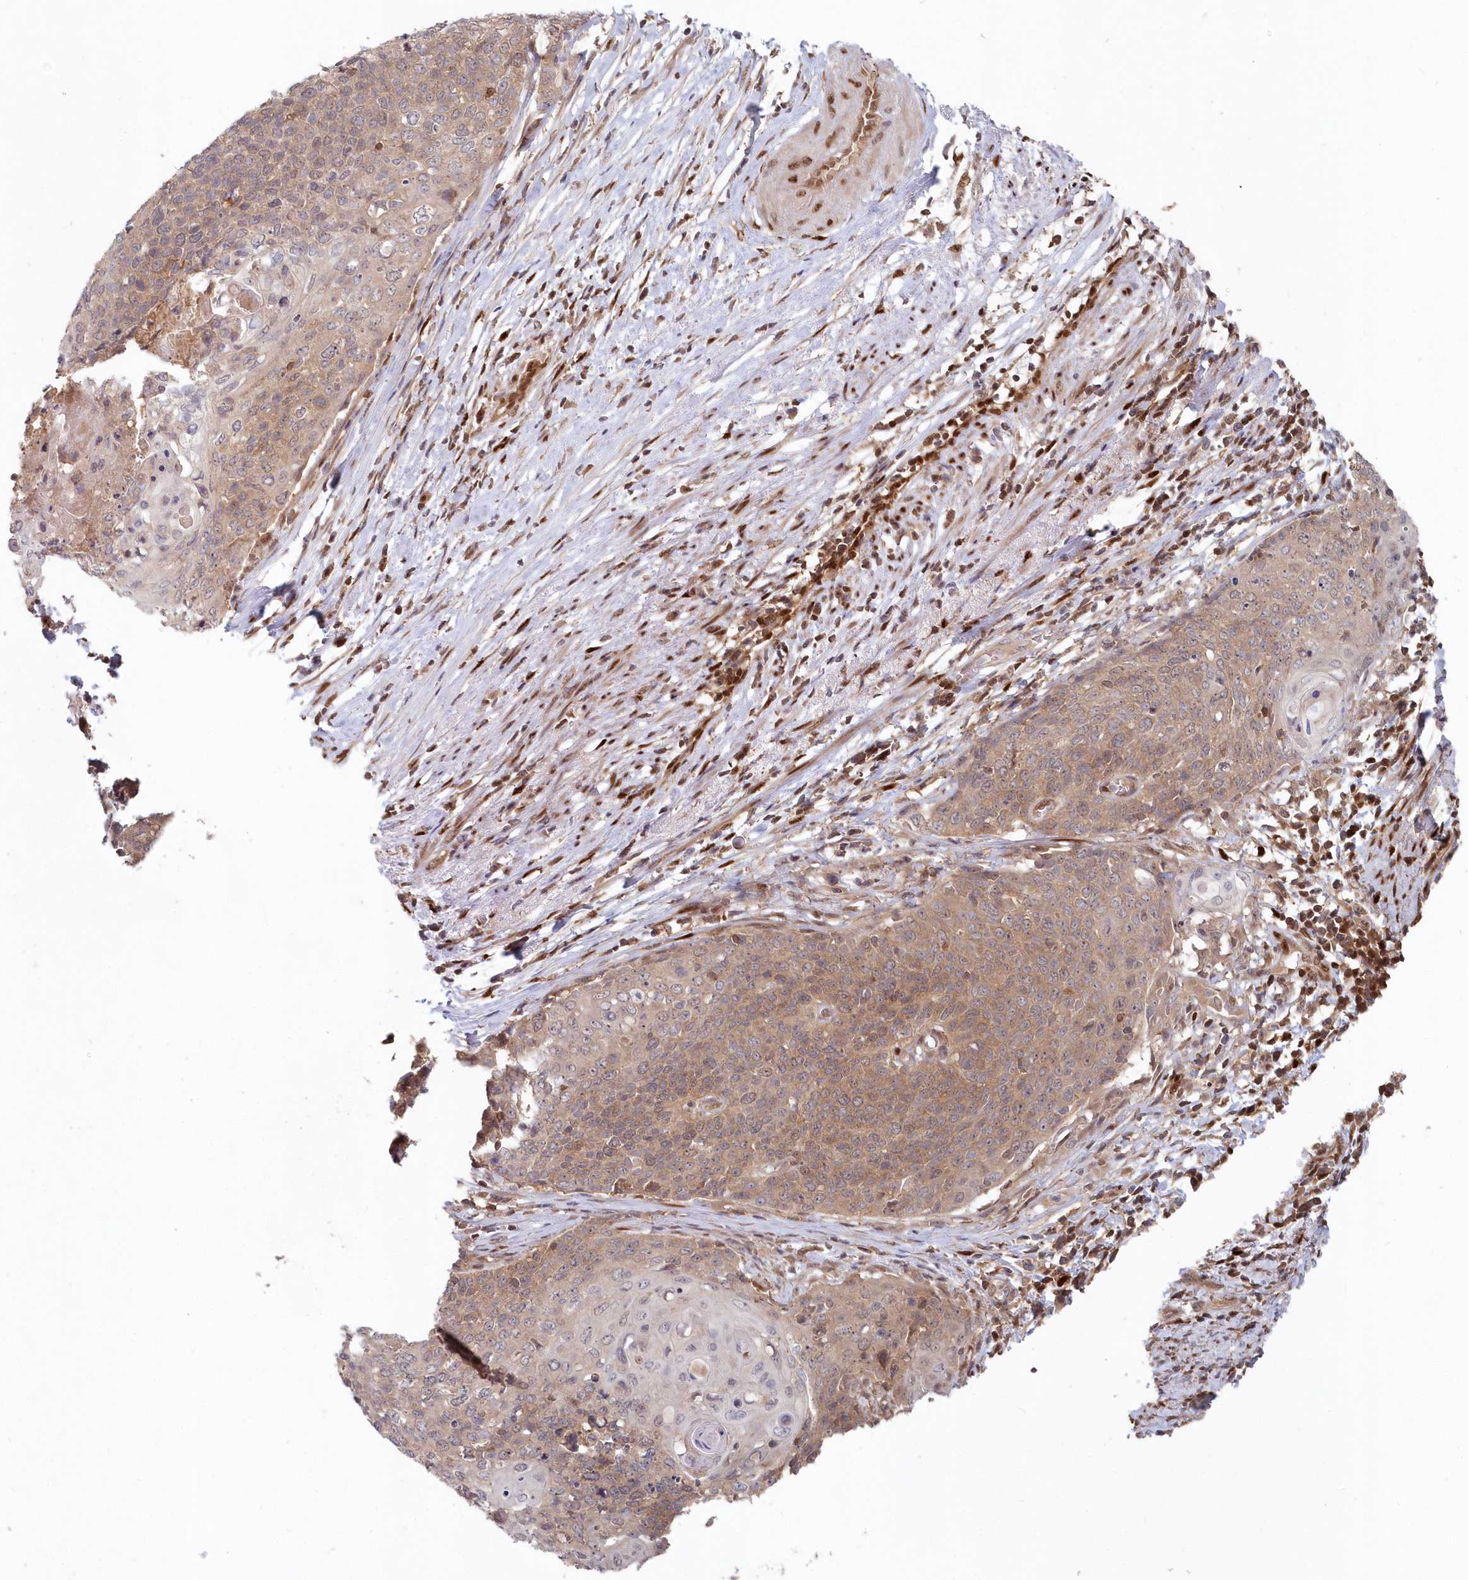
{"staining": {"intensity": "moderate", "quantity": ">75%", "location": "cytoplasmic/membranous,nuclear"}, "tissue": "cervical cancer", "cell_type": "Tumor cells", "image_type": "cancer", "snomed": [{"axis": "morphology", "description": "Squamous cell carcinoma, NOS"}, {"axis": "topography", "description": "Cervix"}], "caption": "About >75% of tumor cells in cervical cancer show moderate cytoplasmic/membranous and nuclear protein expression as visualized by brown immunohistochemical staining.", "gene": "ABHD14B", "patient": {"sex": "female", "age": 39}}